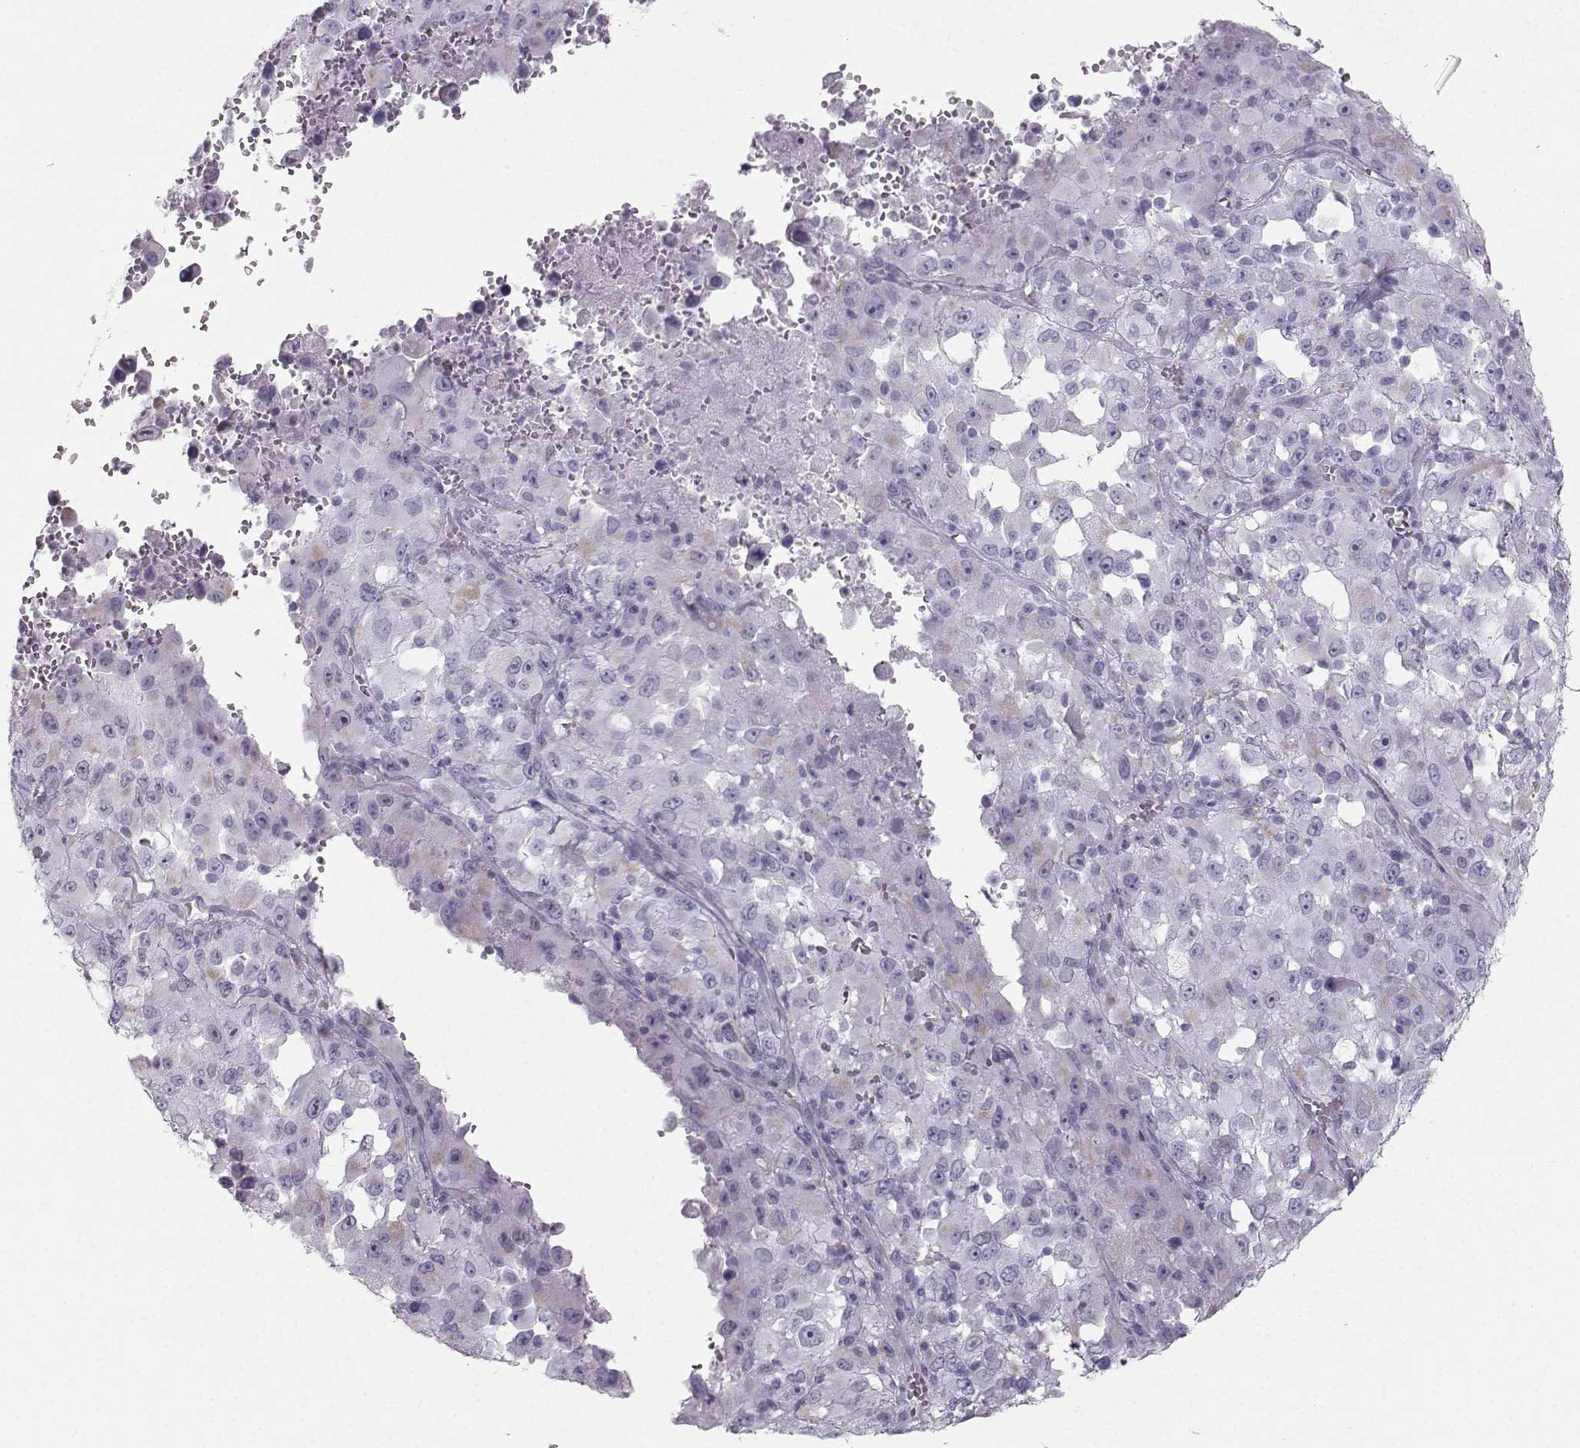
{"staining": {"intensity": "negative", "quantity": "none", "location": "none"}, "tissue": "melanoma", "cell_type": "Tumor cells", "image_type": "cancer", "snomed": [{"axis": "morphology", "description": "Malignant melanoma, Metastatic site"}, {"axis": "topography", "description": "Soft tissue"}], "caption": "Micrograph shows no protein expression in tumor cells of malignant melanoma (metastatic site) tissue.", "gene": "CASR", "patient": {"sex": "male", "age": 50}}